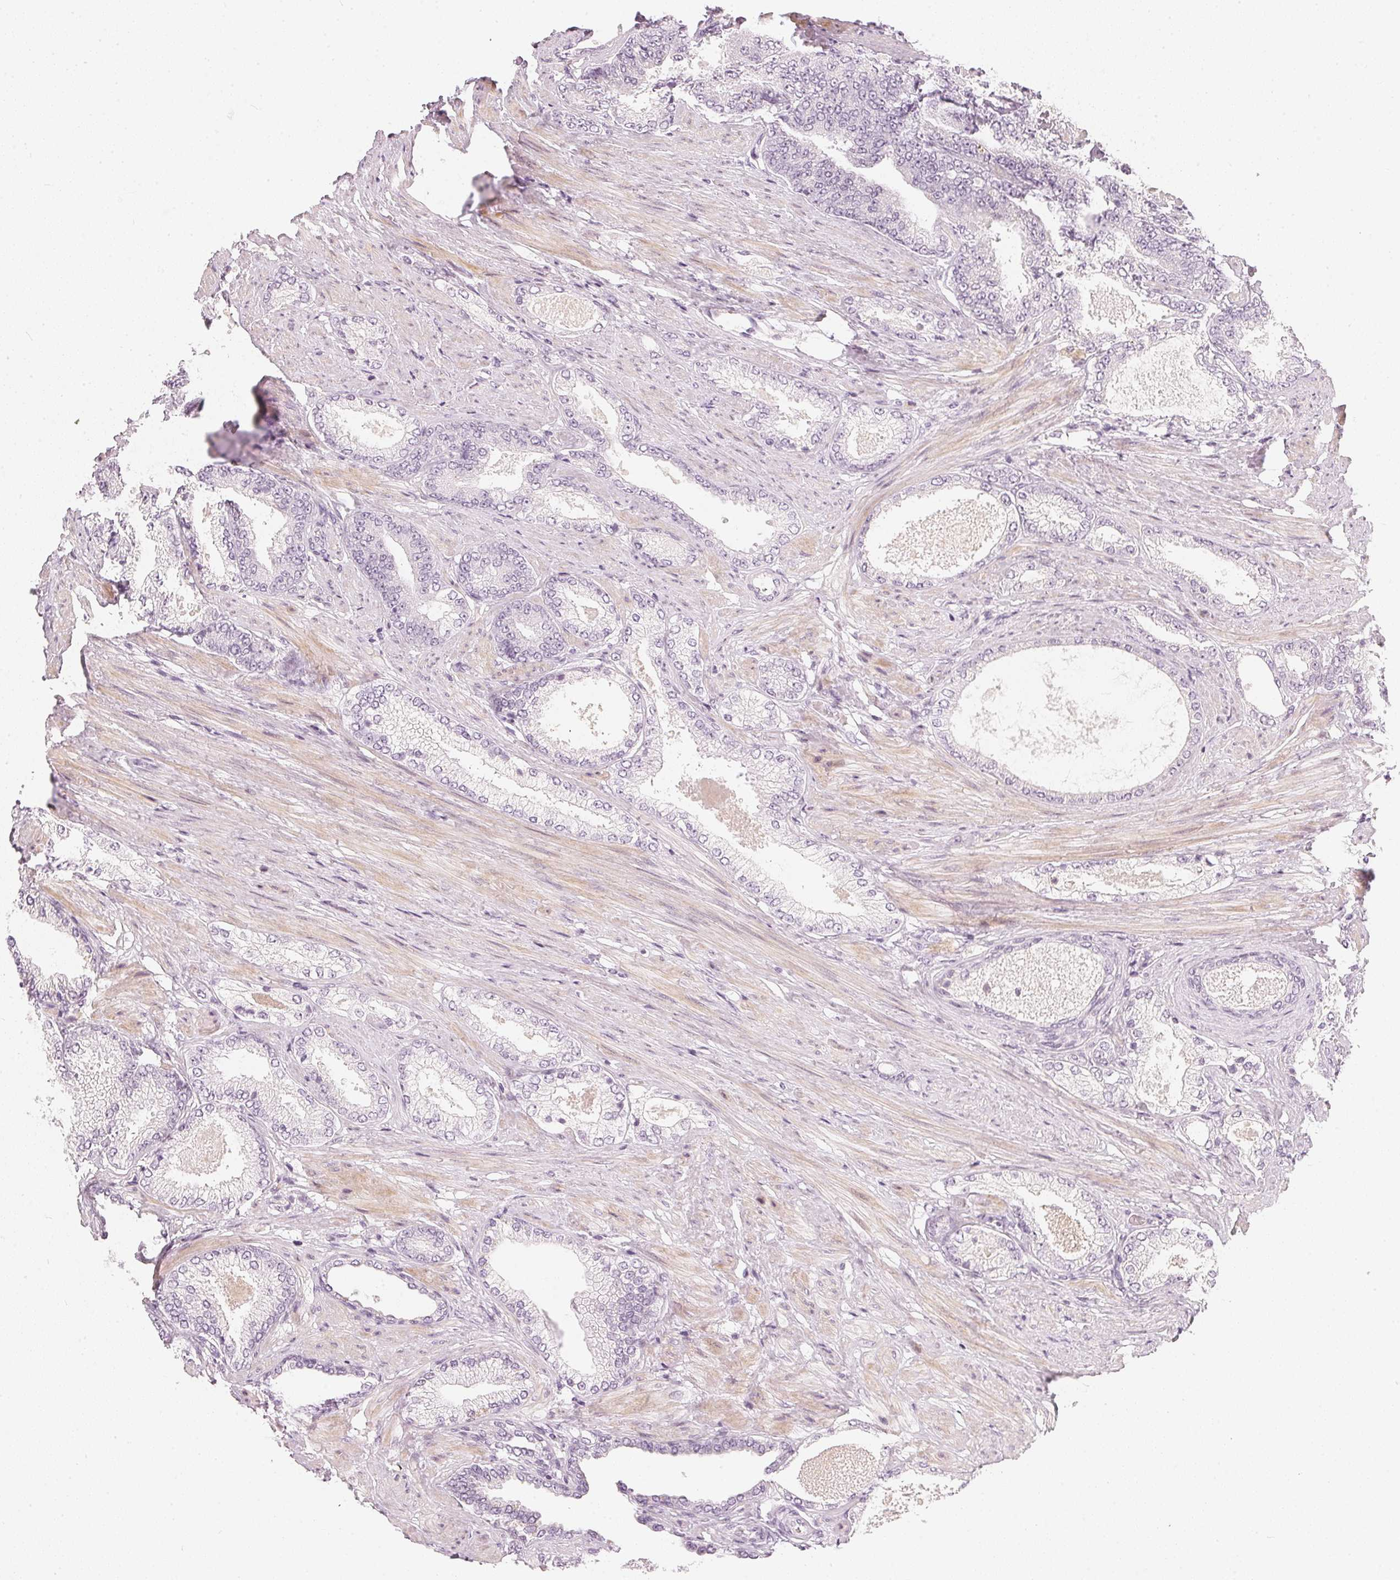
{"staining": {"intensity": "negative", "quantity": "none", "location": "none"}, "tissue": "prostate cancer", "cell_type": "Tumor cells", "image_type": "cancer", "snomed": [{"axis": "morphology", "description": "Adenocarcinoma, High grade"}, {"axis": "topography", "description": "Prostate and seminal vesicle, NOS"}], "caption": "Histopathology image shows no protein staining in tumor cells of prostate cancer (high-grade adenocarcinoma) tissue.", "gene": "CHST4", "patient": {"sex": "male", "age": 61}}